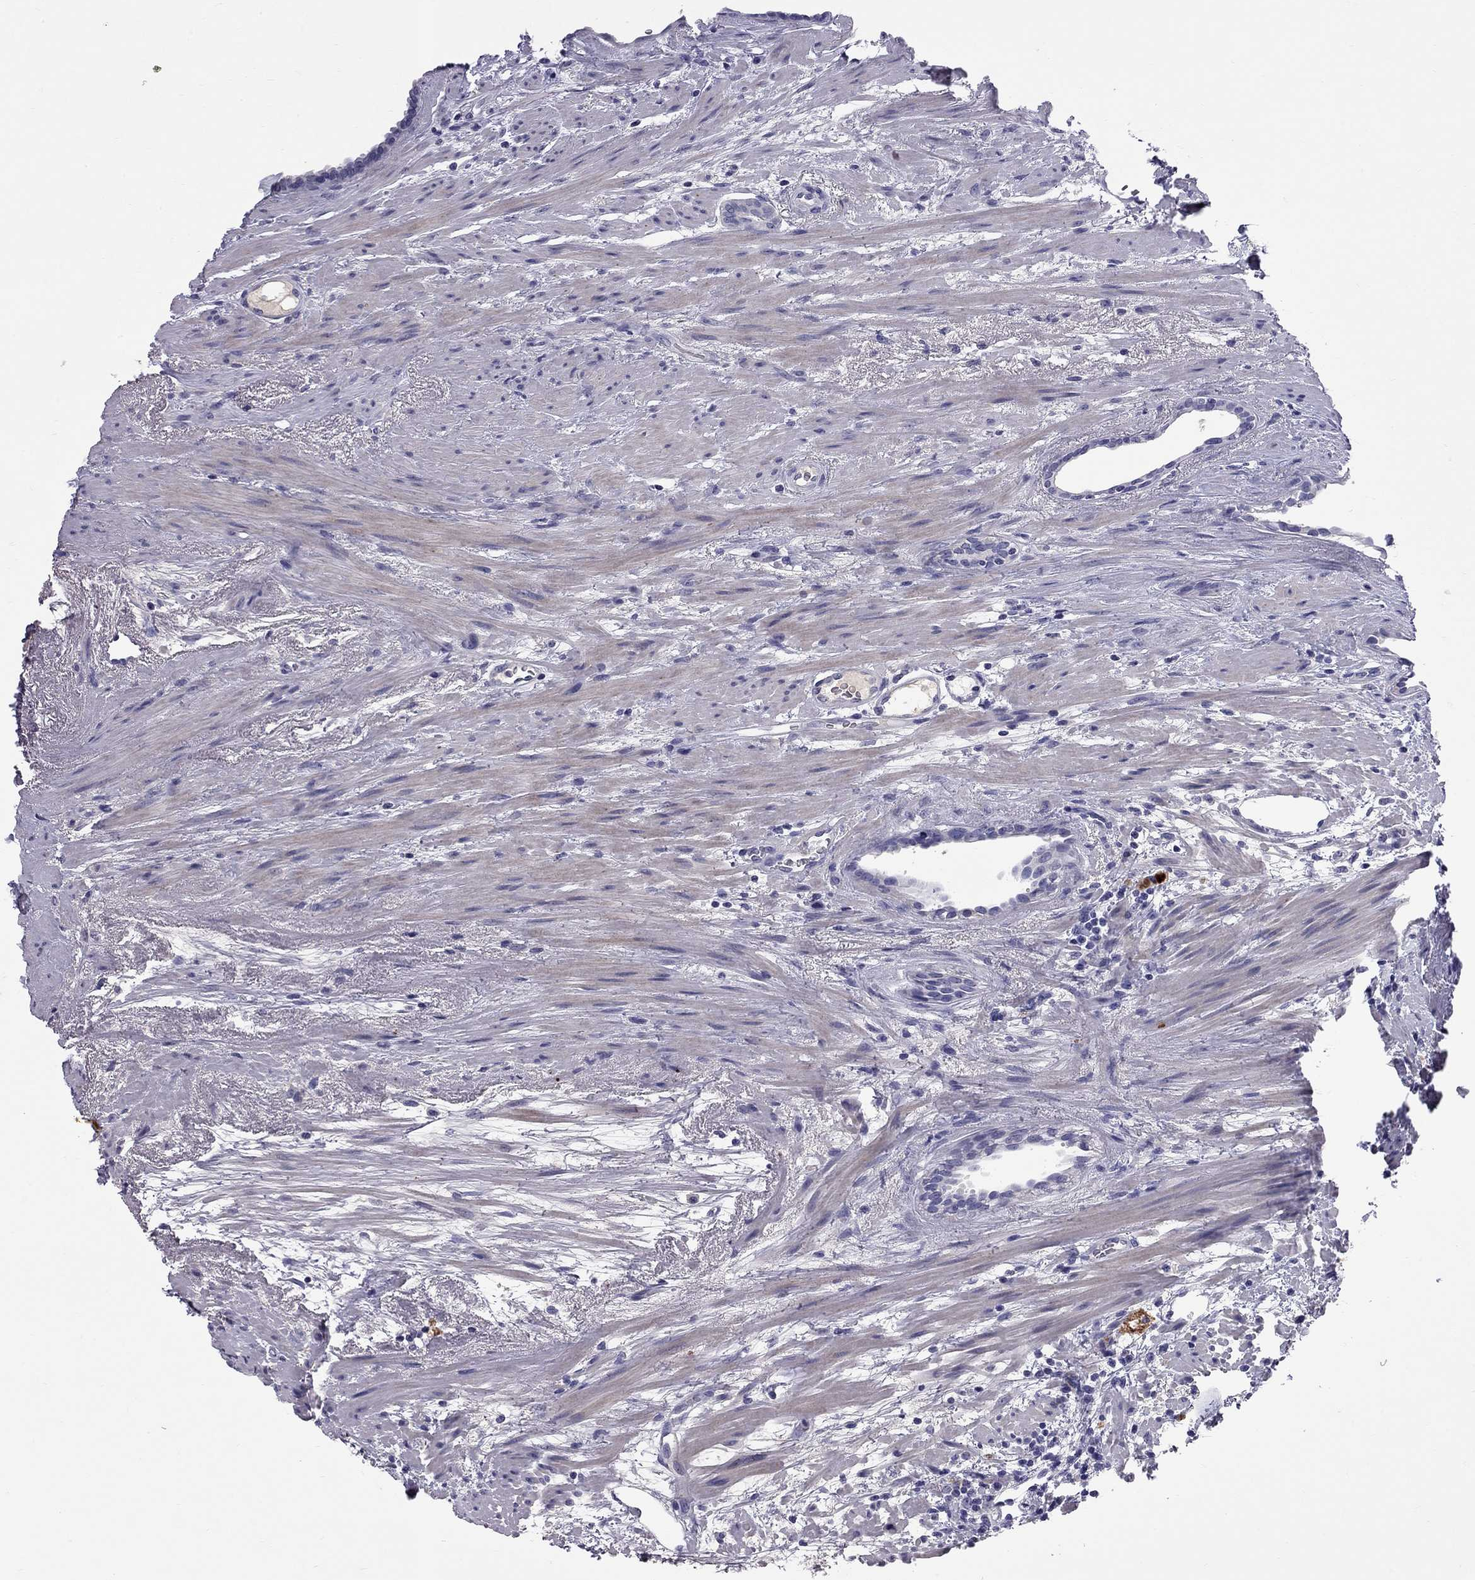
{"staining": {"intensity": "negative", "quantity": "none", "location": "none"}, "tissue": "prostate cancer", "cell_type": "Tumor cells", "image_type": "cancer", "snomed": [{"axis": "morphology", "description": "Adenocarcinoma, NOS"}, {"axis": "topography", "description": "Prostate"}], "caption": "This is an immunohistochemistry histopathology image of human prostate cancer (adenocarcinoma). There is no positivity in tumor cells.", "gene": "CFAP91", "patient": {"sex": "male", "age": 71}}